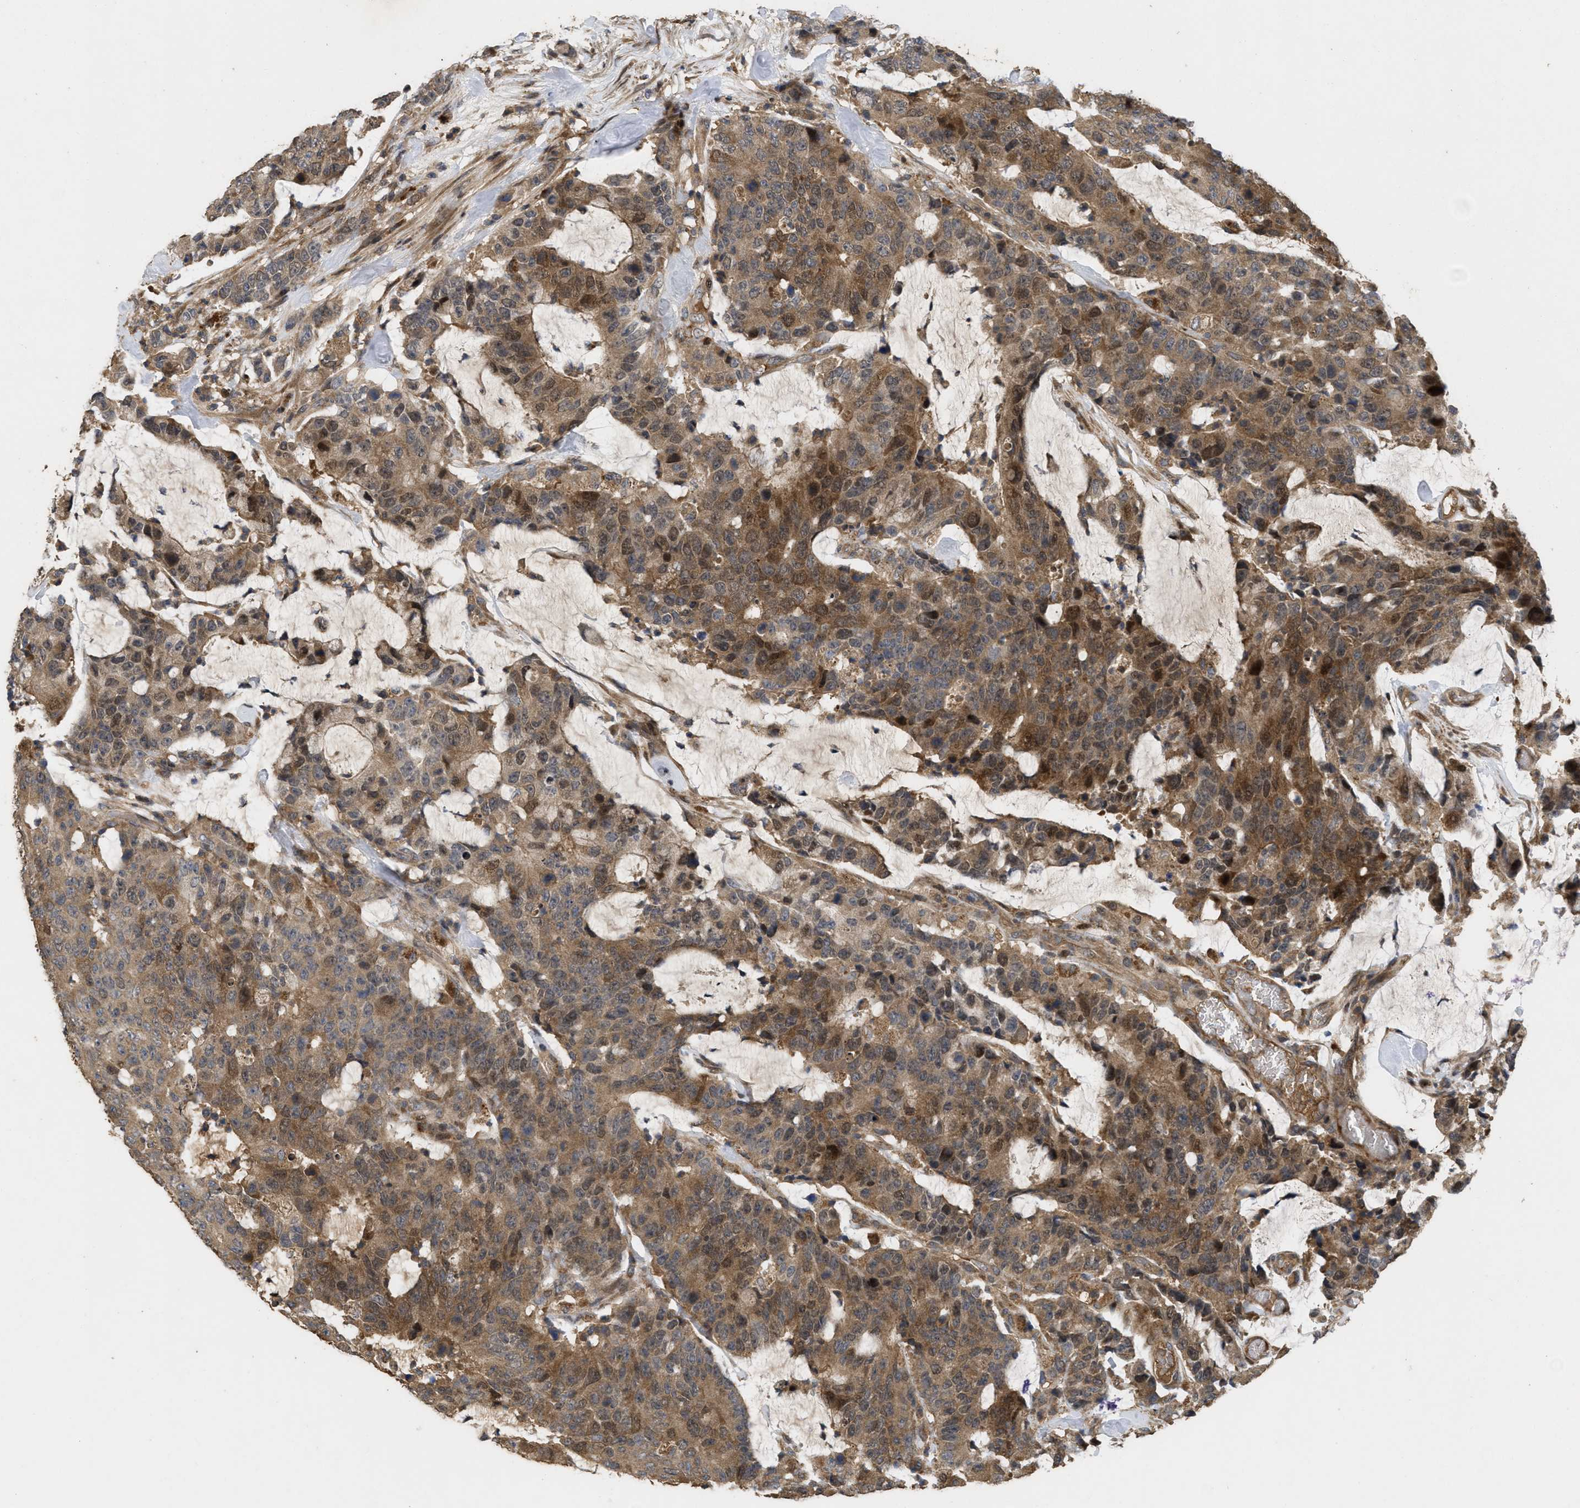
{"staining": {"intensity": "moderate", "quantity": ">75%", "location": "cytoplasmic/membranous,nuclear"}, "tissue": "colorectal cancer", "cell_type": "Tumor cells", "image_type": "cancer", "snomed": [{"axis": "morphology", "description": "Adenocarcinoma, NOS"}, {"axis": "topography", "description": "Colon"}], "caption": "A micrograph showing moderate cytoplasmic/membranous and nuclear staining in about >75% of tumor cells in colorectal cancer (adenocarcinoma), as visualized by brown immunohistochemical staining.", "gene": "CBR3", "patient": {"sex": "female", "age": 86}}